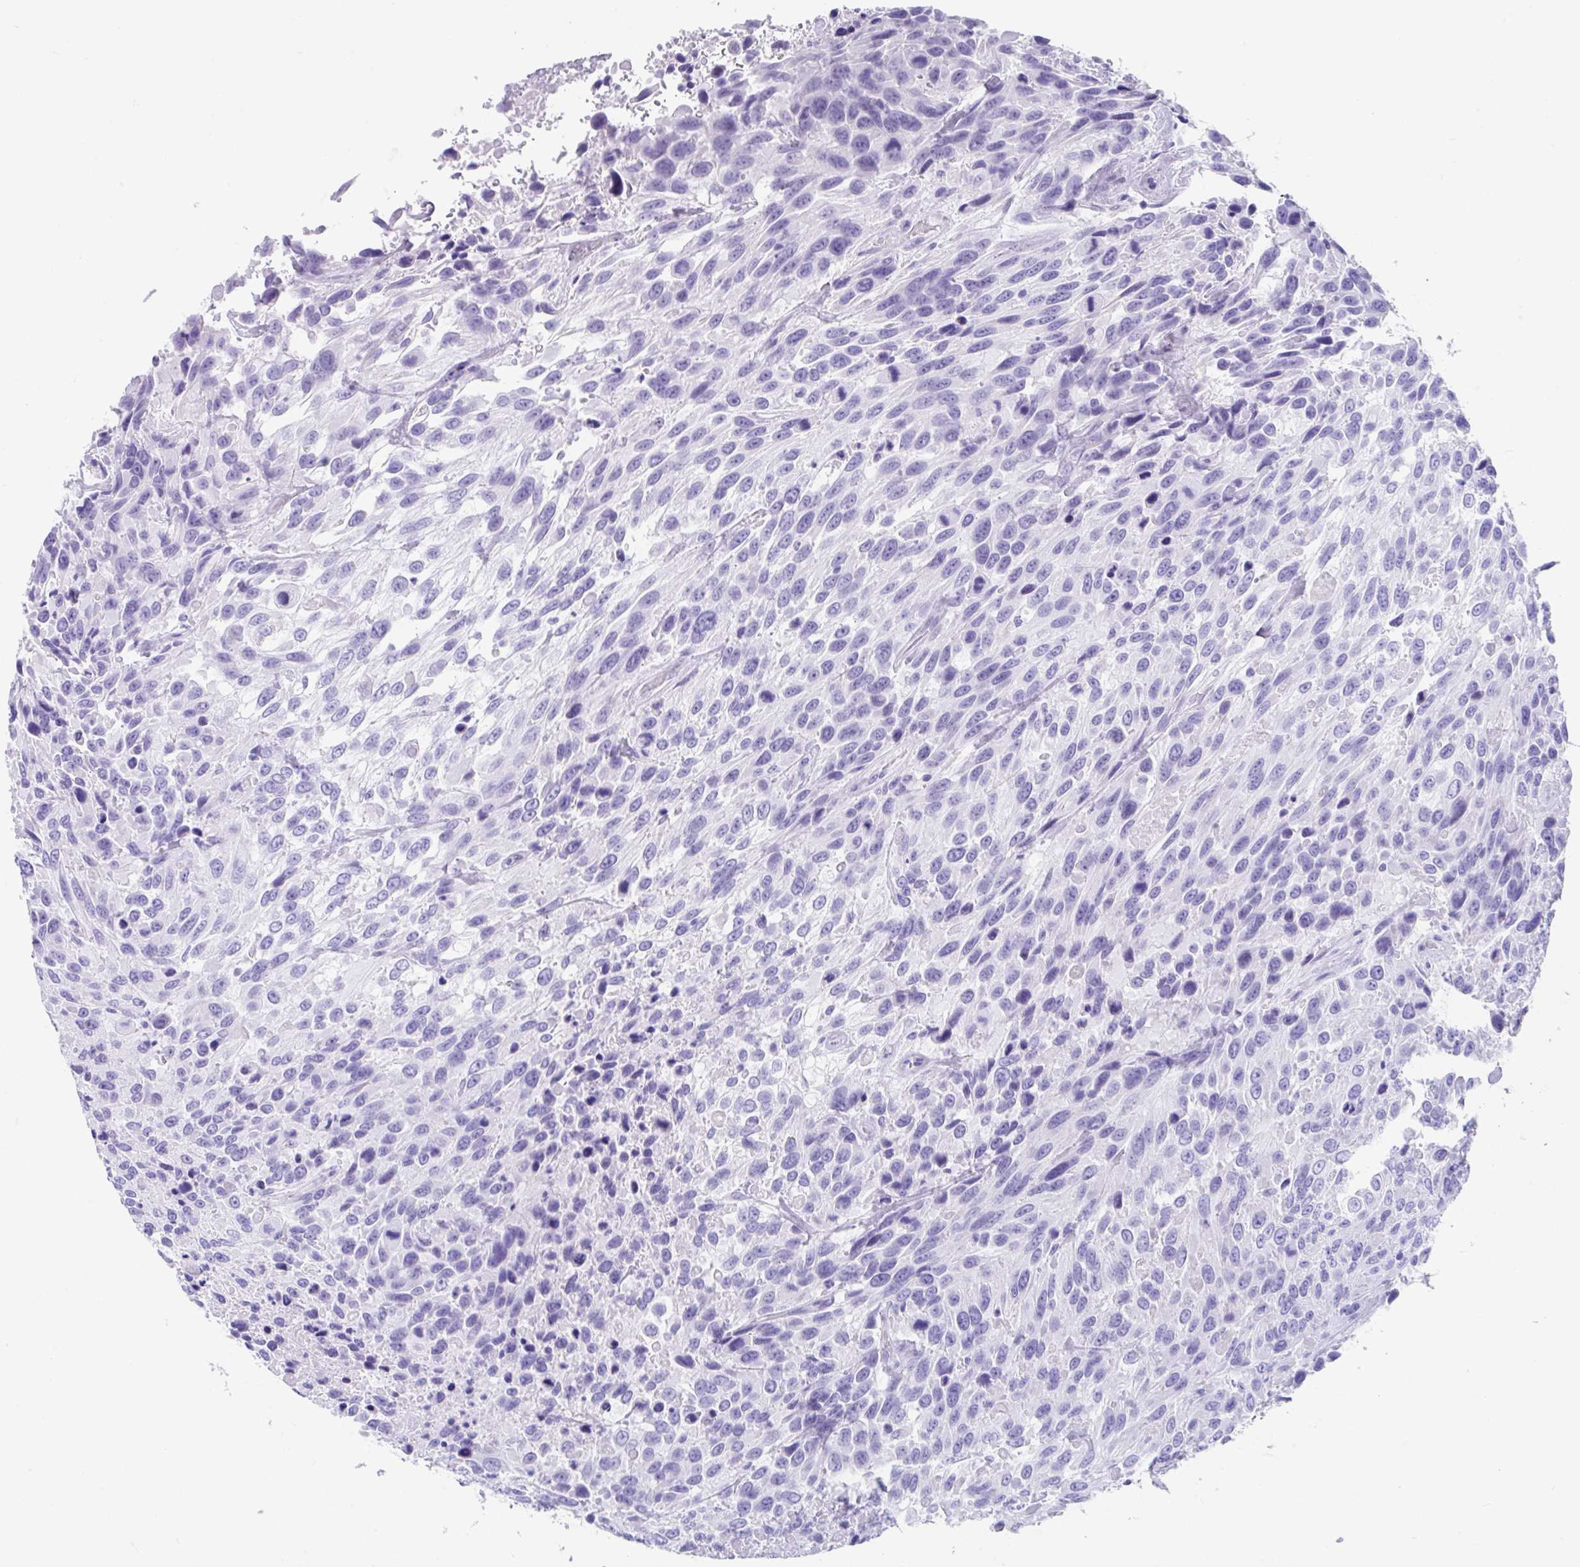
{"staining": {"intensity": "negative", "quantity": "none", "location": "none"}, "tissue": "urothelial cancer", "cell_type": "Tumor cells", "image_type": "cancer", "snomed": [{"axis": "morphology", "description": "Urothelial carcinoma, High grade"}, {"axis": "topography", "description": "Urinary bladder"}], "caption": "DAB (3,3'-diaminobenzidine) immunohistochemical staining of human urothelial cancer shows no significant positivity in tumor cells. (Brightfield microscopy of DAB (3,3'-diaminobenzidine) IHC at high magnification).", "gene": "FAM107A", "patient": {"sex": "female", "age": 70}}